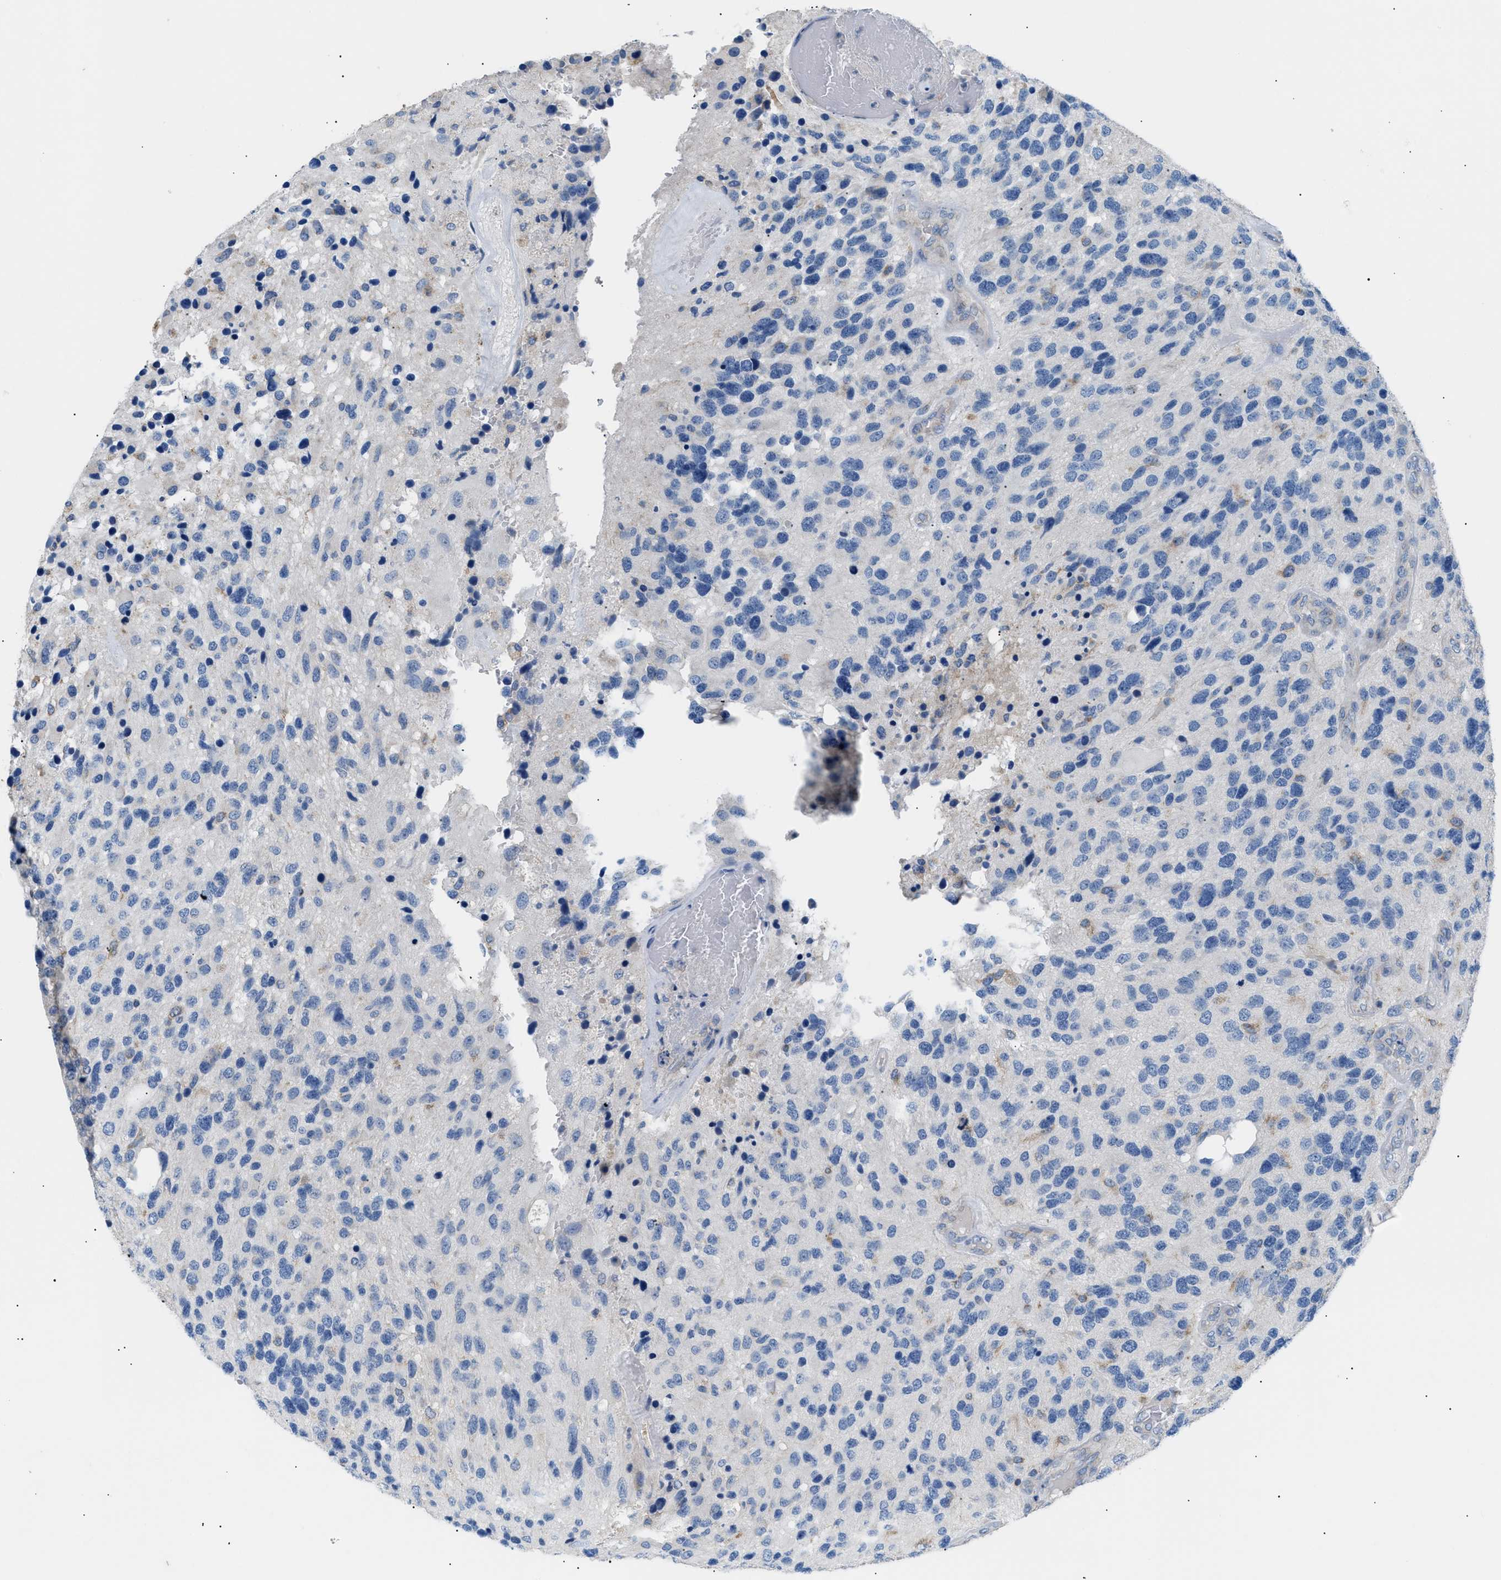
{"staining": {"intensity": "negative", "quantity": "none", "location": "none"}, "tissue": "glioma", "cell_type": "Tumor cells", "image_type": "cancer", "snomed": [{"axis": "morphology", "description": "Glioma, malignant, High grade"}, {"axis": "topography", "description": "Brain"}], "caption": "There is no significant staining in tumor cells of glioma.", "gene": "ILDR1", "patient": {"sex": "female", "age": 58}}